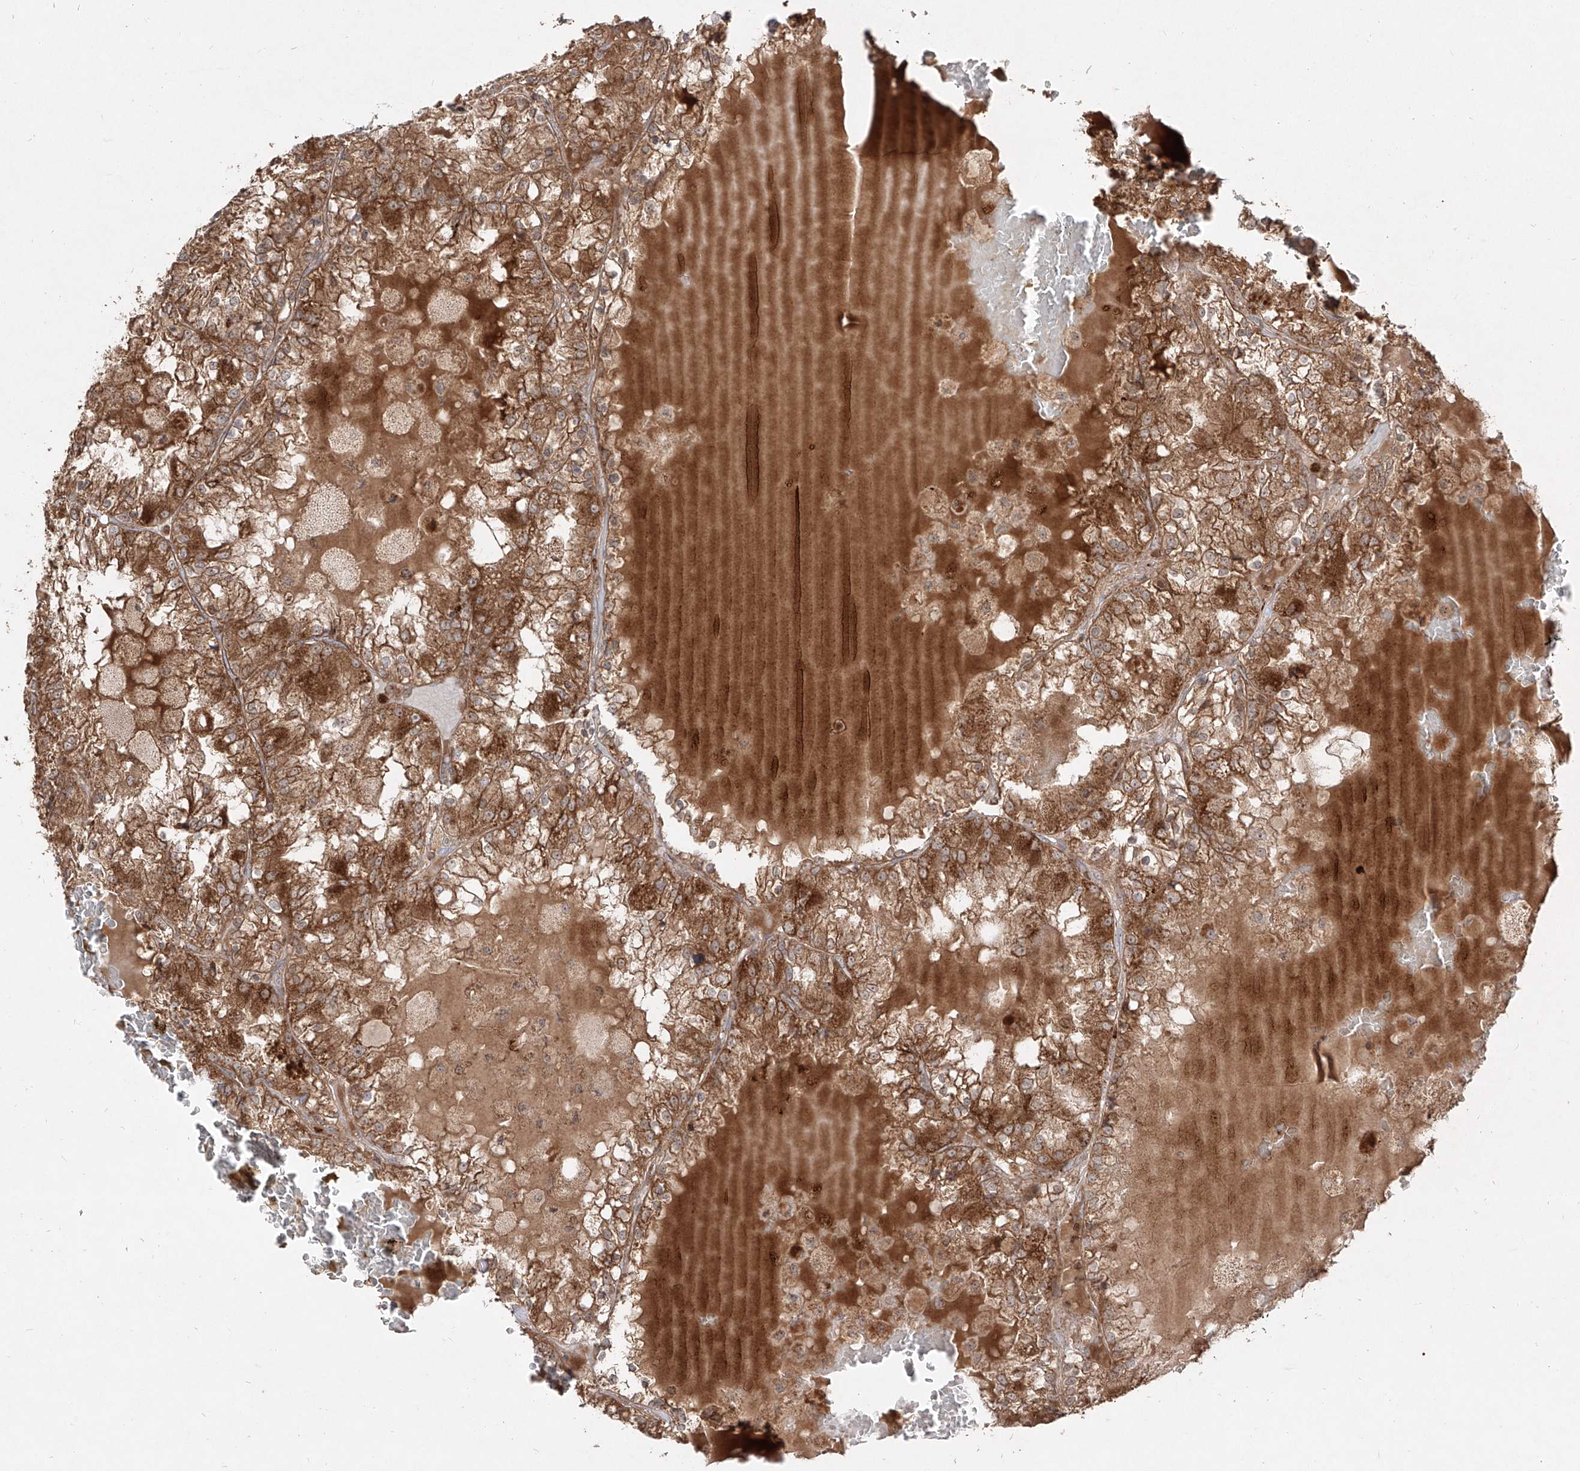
{"staining": {"intensity": "moderate", "quantity": ">75%", "location": "cytoplasmic/membranous"}, "tissue": "renal cancer", "cell_type": "Tumor cells", "image_type": "cancer", "snomed": [{"axis": "morphology", "description": "Adenocarcinoma, NOS"}, {"axis": "topography", "description": "Kidney"}], "caption": "Renal cancer stained with DAB immunohistochemistry reveals medium levels of moderate cytoplasmic/membranous staining in about >75% of tumor cells. (DAB (3,3'-diaminobenzidine) IHC with brightfield microscopy, high magnification).", "gene": "AIM2", "patient": {"sex": "female", "age": 56}}